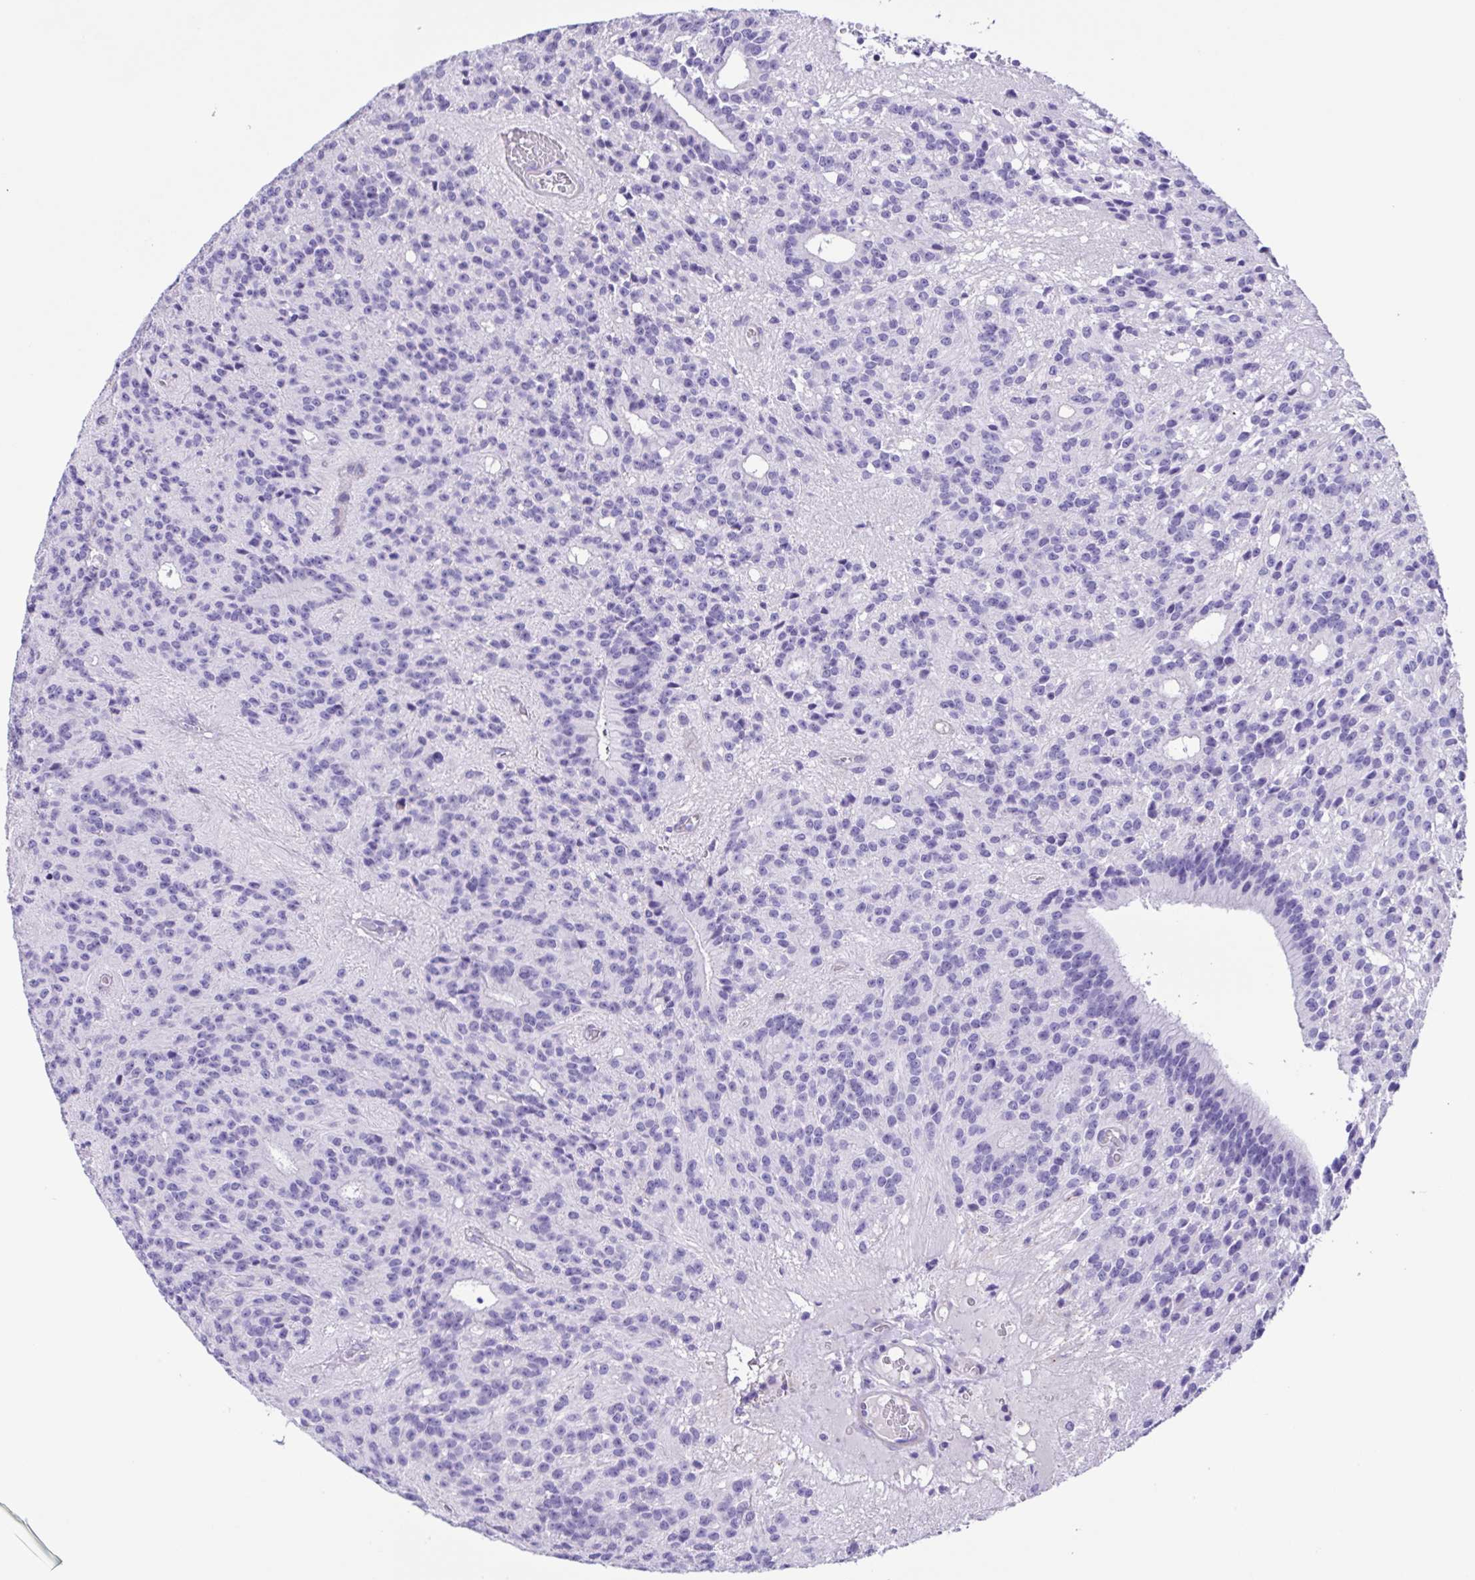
{"staining": {"intensity": "negative", "quantity": "none", "location": "none"}, "tissue": "glioma", "cell_type": "Tumor cells", "image_type": "cancer", "snomed": [{"axis": "morphology", "description": "Glioma, malignant, Low grade"}, {"axis": "topography", "description": "Brain"}], "caption": "IHC histopathology image of low-grade glioma (malignant) stained for a protein (brown), which exhibits no expression in tumor cells. The staining was performed using DAB (3,3'-diaminobenzidine) to visualize the protein expression in brown, while the nuclei were stained in blue with hematoxylin (Magnification: 20x).", "gene": "ISM2", "patient": {"sex": "male", "age": 31}}